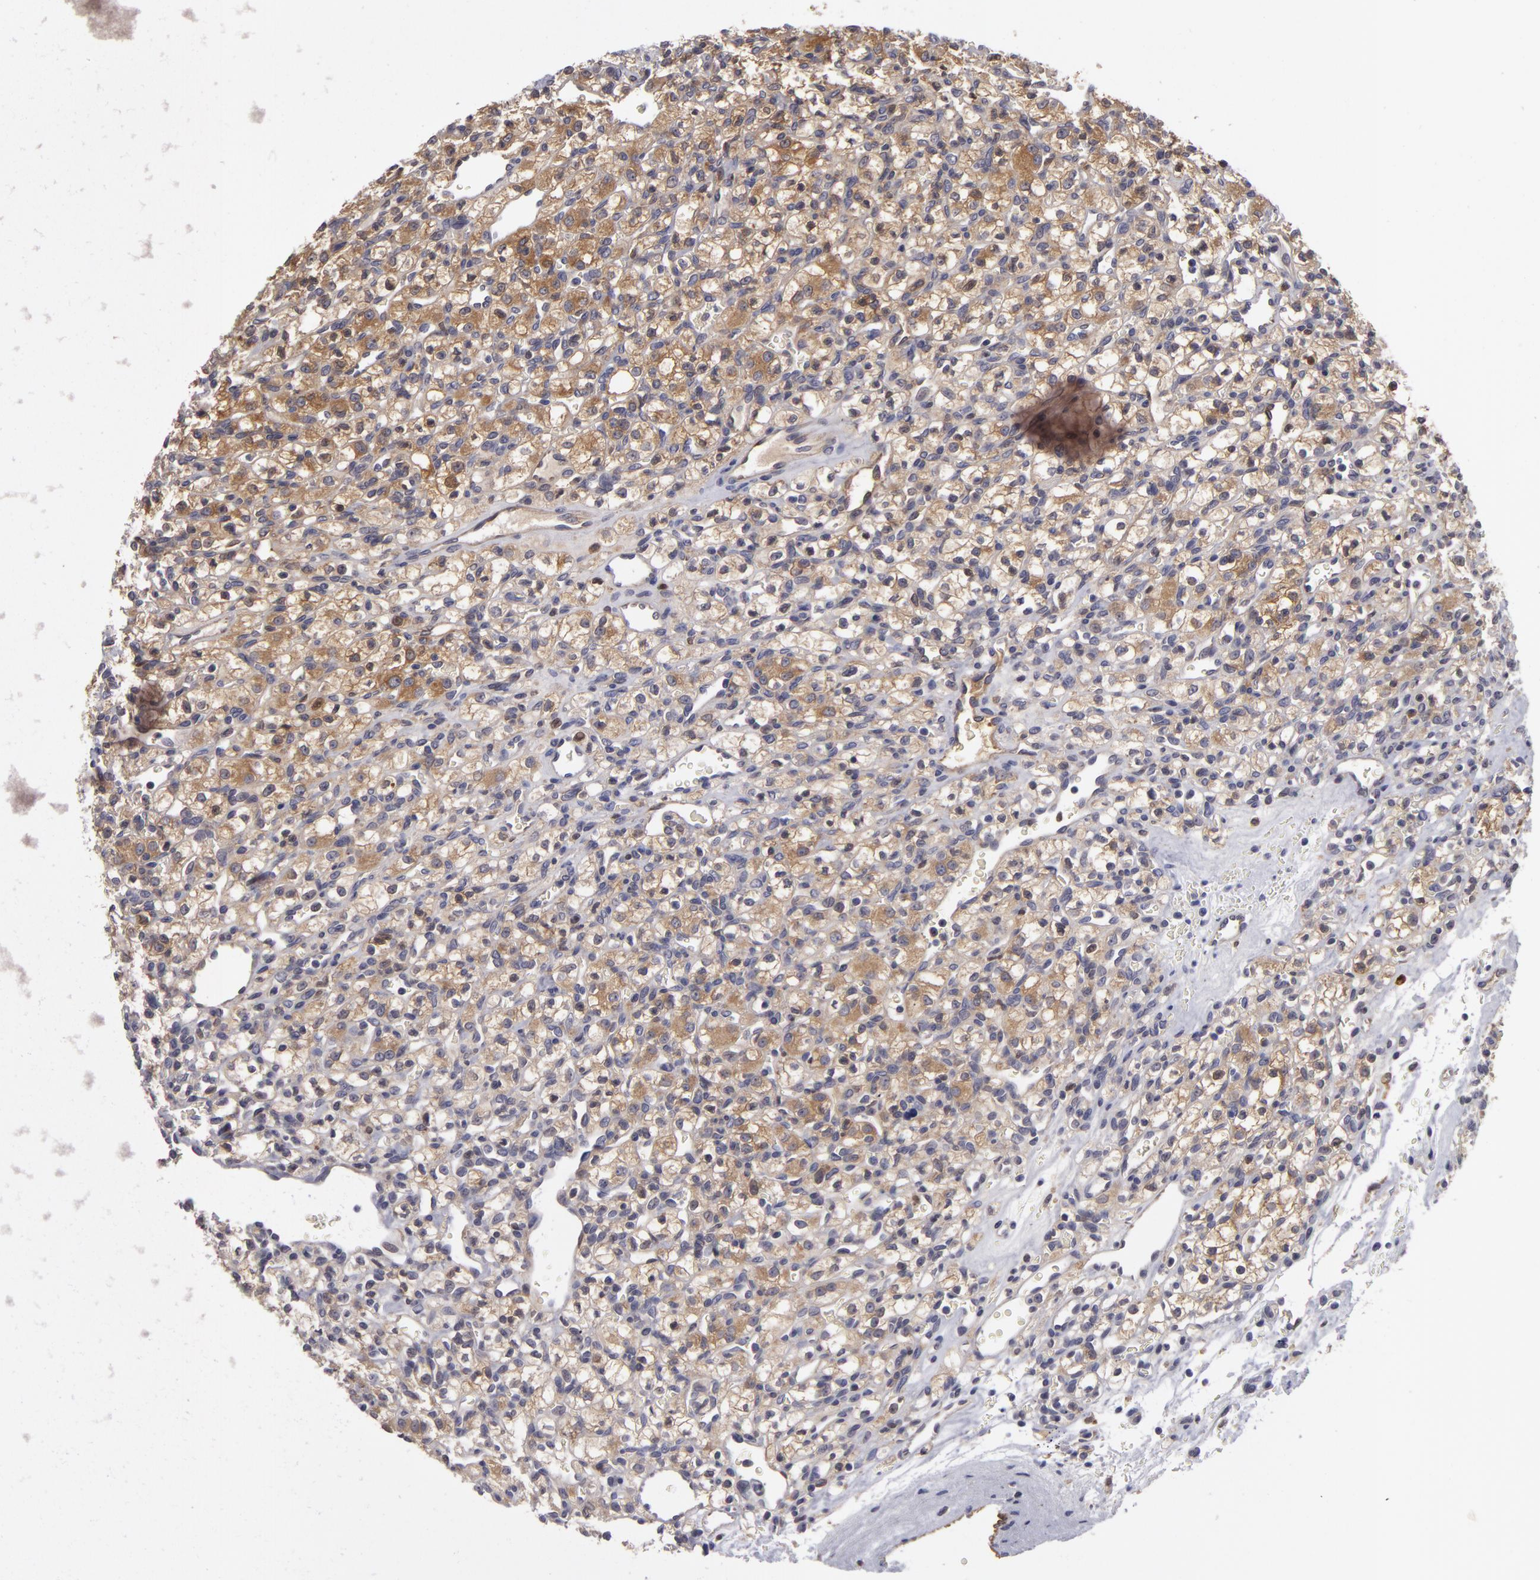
{"staining": {"intensity": "moderate", "quantity": "25%-75%", "location": "cytoplasmic/membranous"}, "tissue": "renal cancer", "cell_type": "Tumor cells", "image_type": "cancer", "snomed": [{"axis": "morphology", "description": "Adenocarcinoma, NOS"}, {"axis": "topography", "description": "Kidney"}], "caption": "Renal cancer (adenocarcinoma) stained with a protein marker displays moderate staining in tumor cells.", "gene": "ZNF229", "patient": {"sex": "female", "age": 62}}